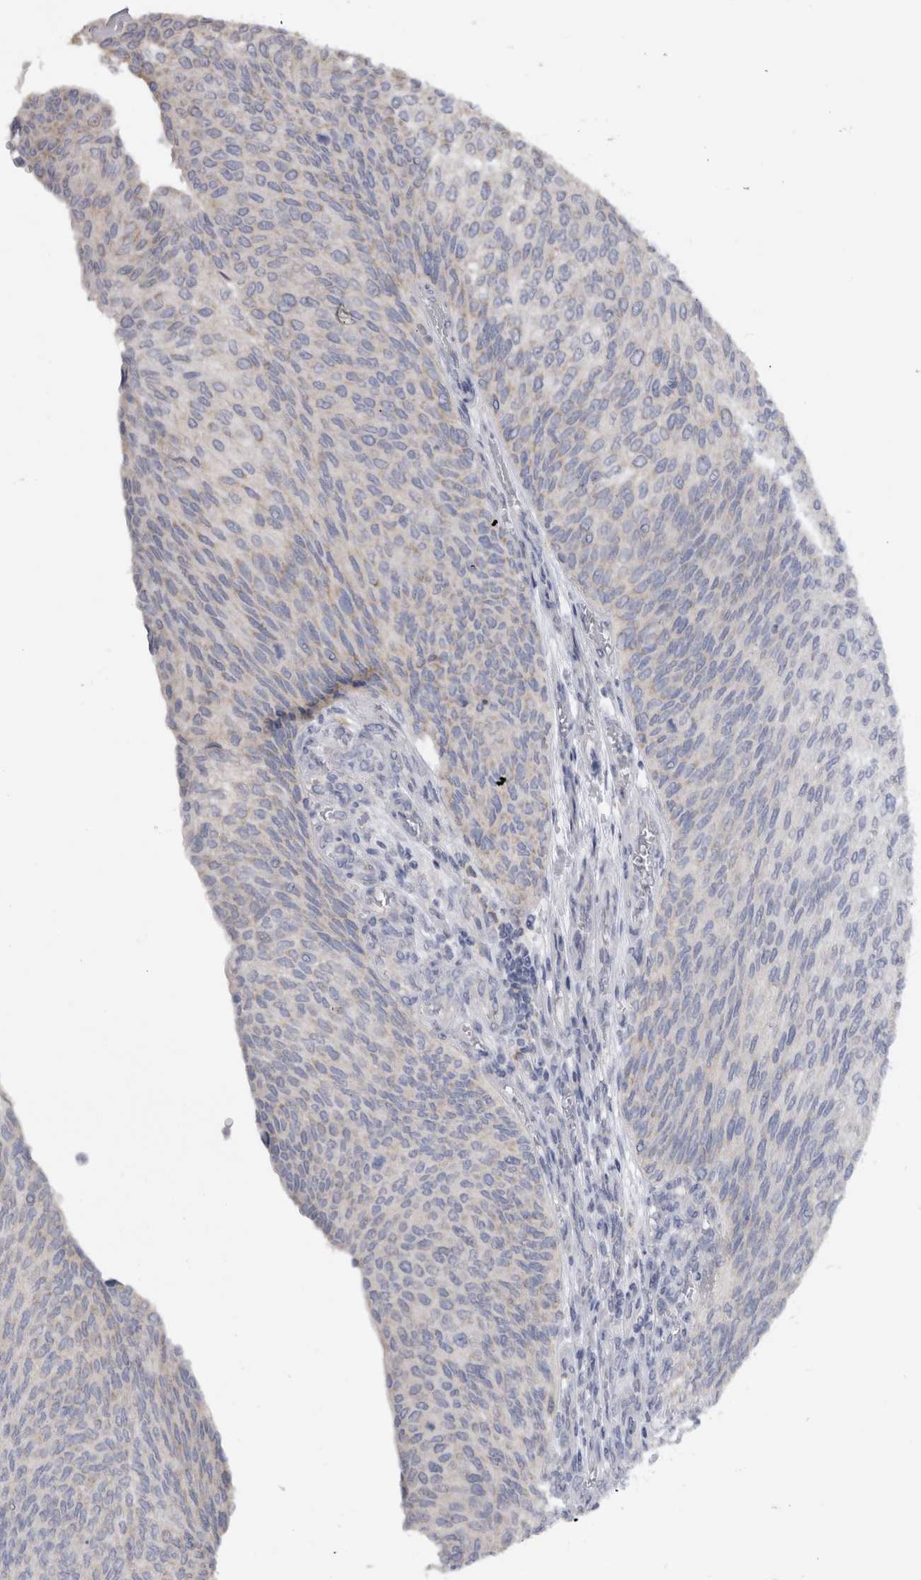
{"staining": {"intensity": "weak", "quantity": "<25%", "location": "cytoplasmic/membranous"}, "tissue": "urothelial cancer", "cell_type": "Tumor cells", "image_type": "cancer", "snomed": [{"axis": "morphology", "description": "Urothelial carcinoma, Low grade"}, {"axis": "topography", "description": "Urinary bladder"}], "caption": "The IHC photomicrograph has no significant expression in tumor cells of urothelial cancer tissue.", "gene": "DHRS4", "patient": {"sex": "female", "age": 79}}